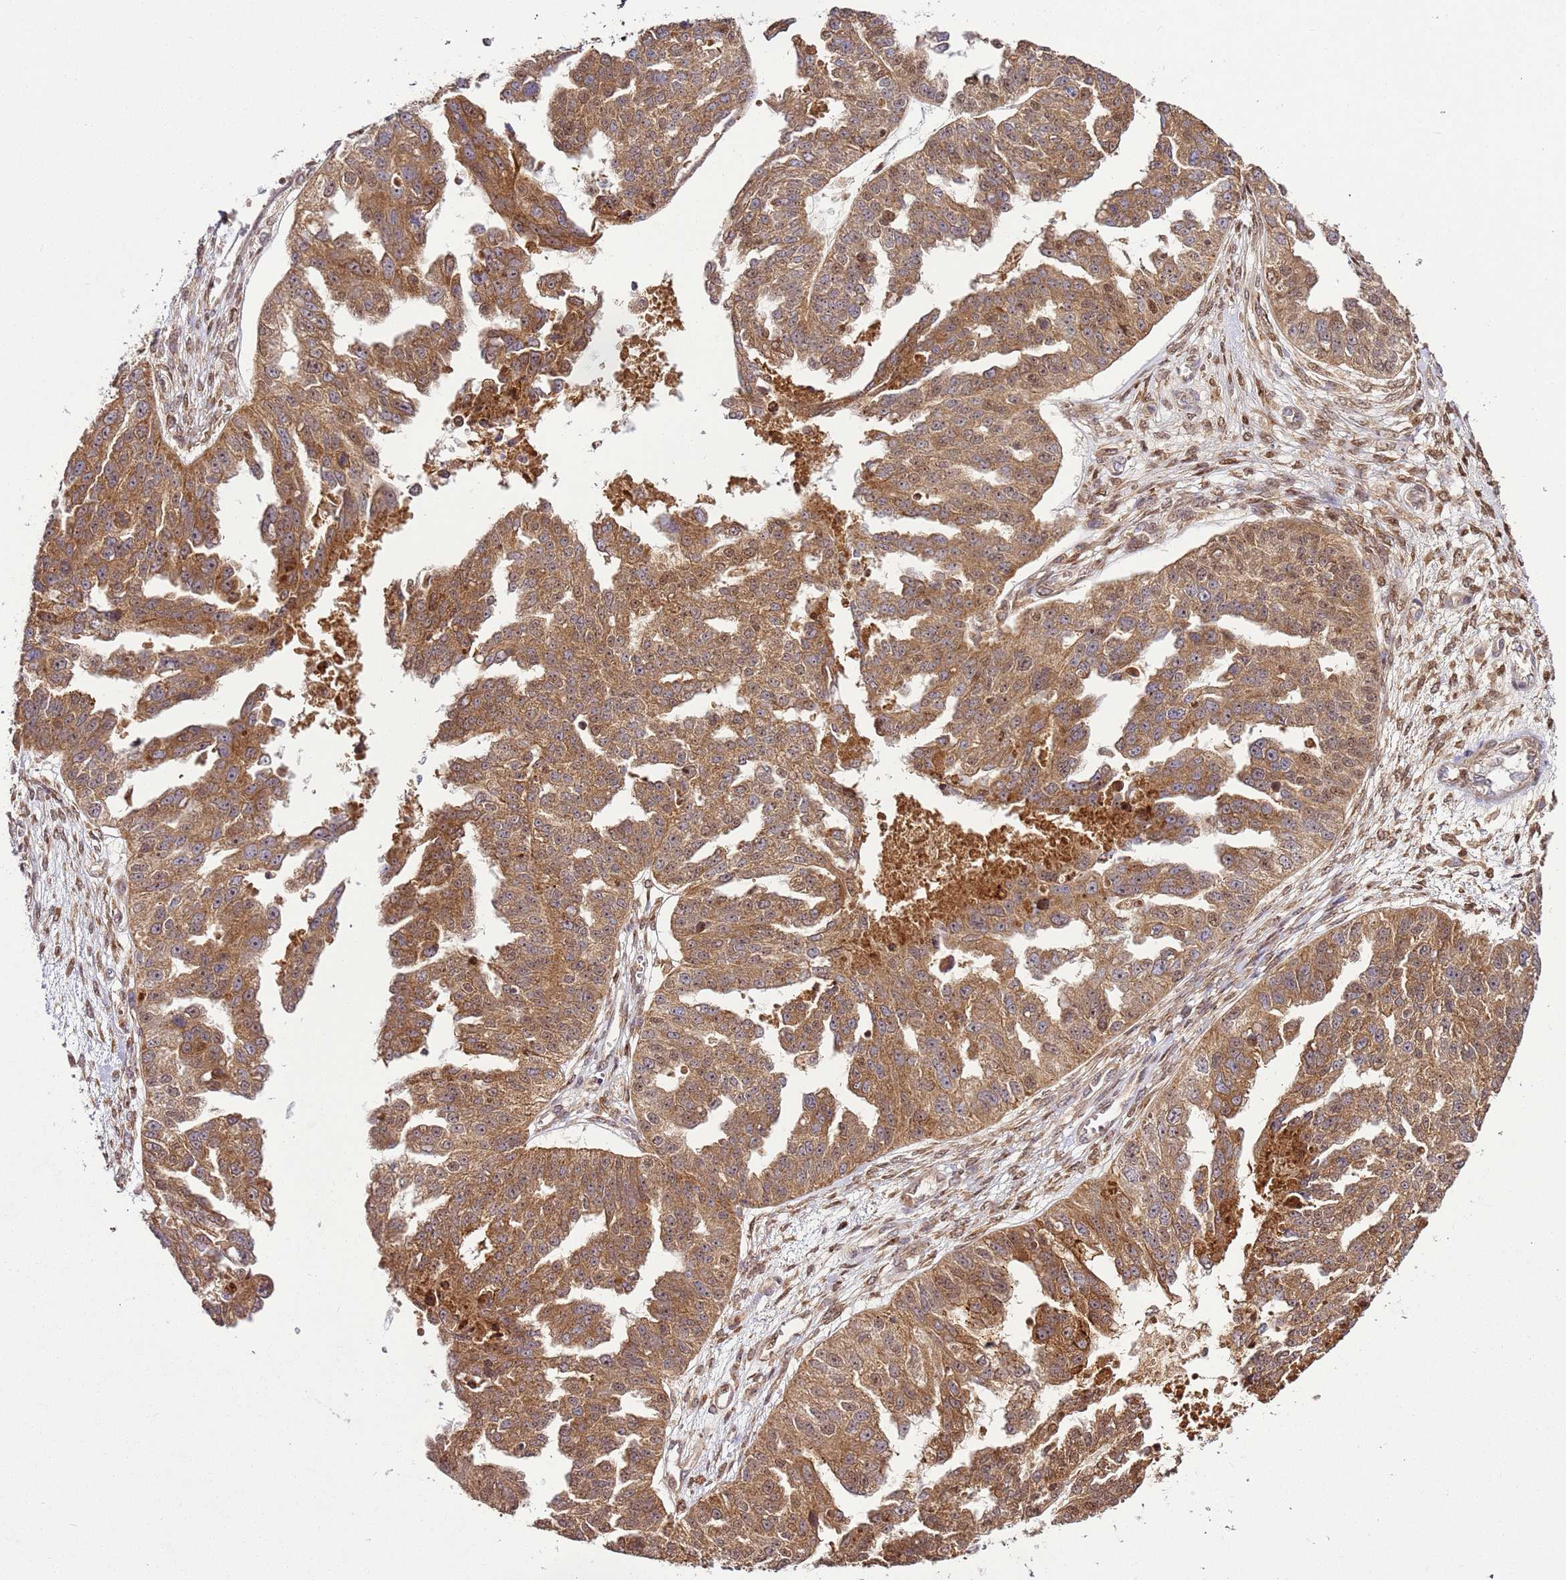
{"staining": {"intensity": "moderate", "quantity": ">75%", "location": "cytoplasmic/membranous"}, "tissue": "ovarian cancer", "cell_type": "Tumor cells", "image_type": "cancer", "snomed": [{"axis": "morphology", "description": "Cystadenocarcinoma, serous, NOS"}, {"axis": "topography", "description": "Ovary"}], "caption": "Brown immunohistochemical staining in serous cystadenocarcinoma (ovarian) demonstrates moderate cytoplasmic/membranous staining in about >75% of tumor cells. (DAB (3,3'-diaminobenzidine) IHC with brightfield microscopy, high magnification).", "gene": "RASA3", "patient": {"sex": "female", "age": 58}}